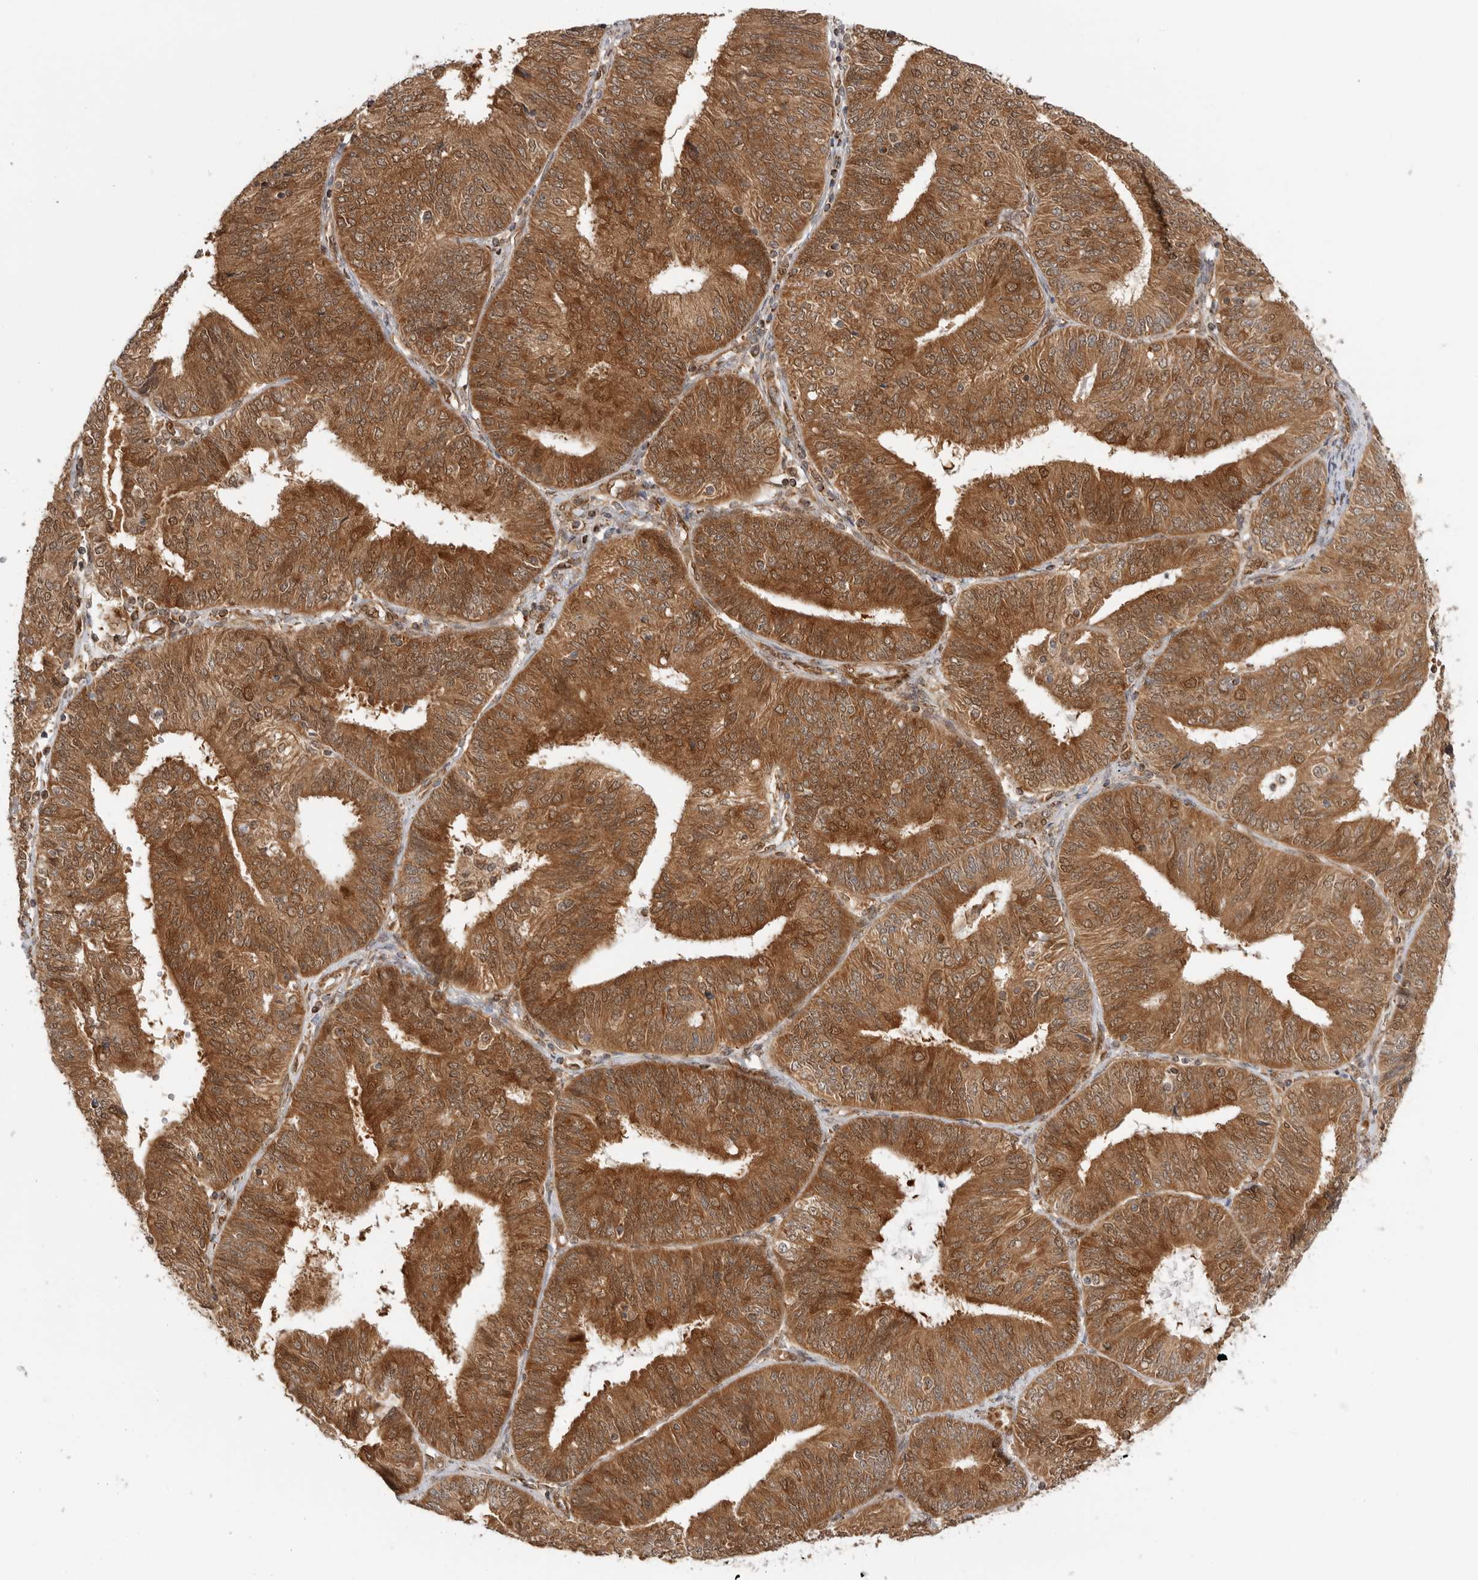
{"staining": {"intensity": "strong", "quantity": ">75%", "location": "cytoplasmic/membranous,nuclear"}, "tissue": "endometrial cancer", "cell_type": "Tumor cells", "image_type": "cancer", "snomed": [{"axis": "morphology", "description": "Adenocarcinoma, NOS"}, {"axis": "topography", "description": "Endometrium"}], "caption": "Protein staining of endometrial cancer (adenocarcinoma) tissue demonstrates strong cytoplasmic/membranous and nuclear staining in about >75% of tumor cells.", "gene": "DCAF8", "patient": {"sex": "female", "age": 58}}